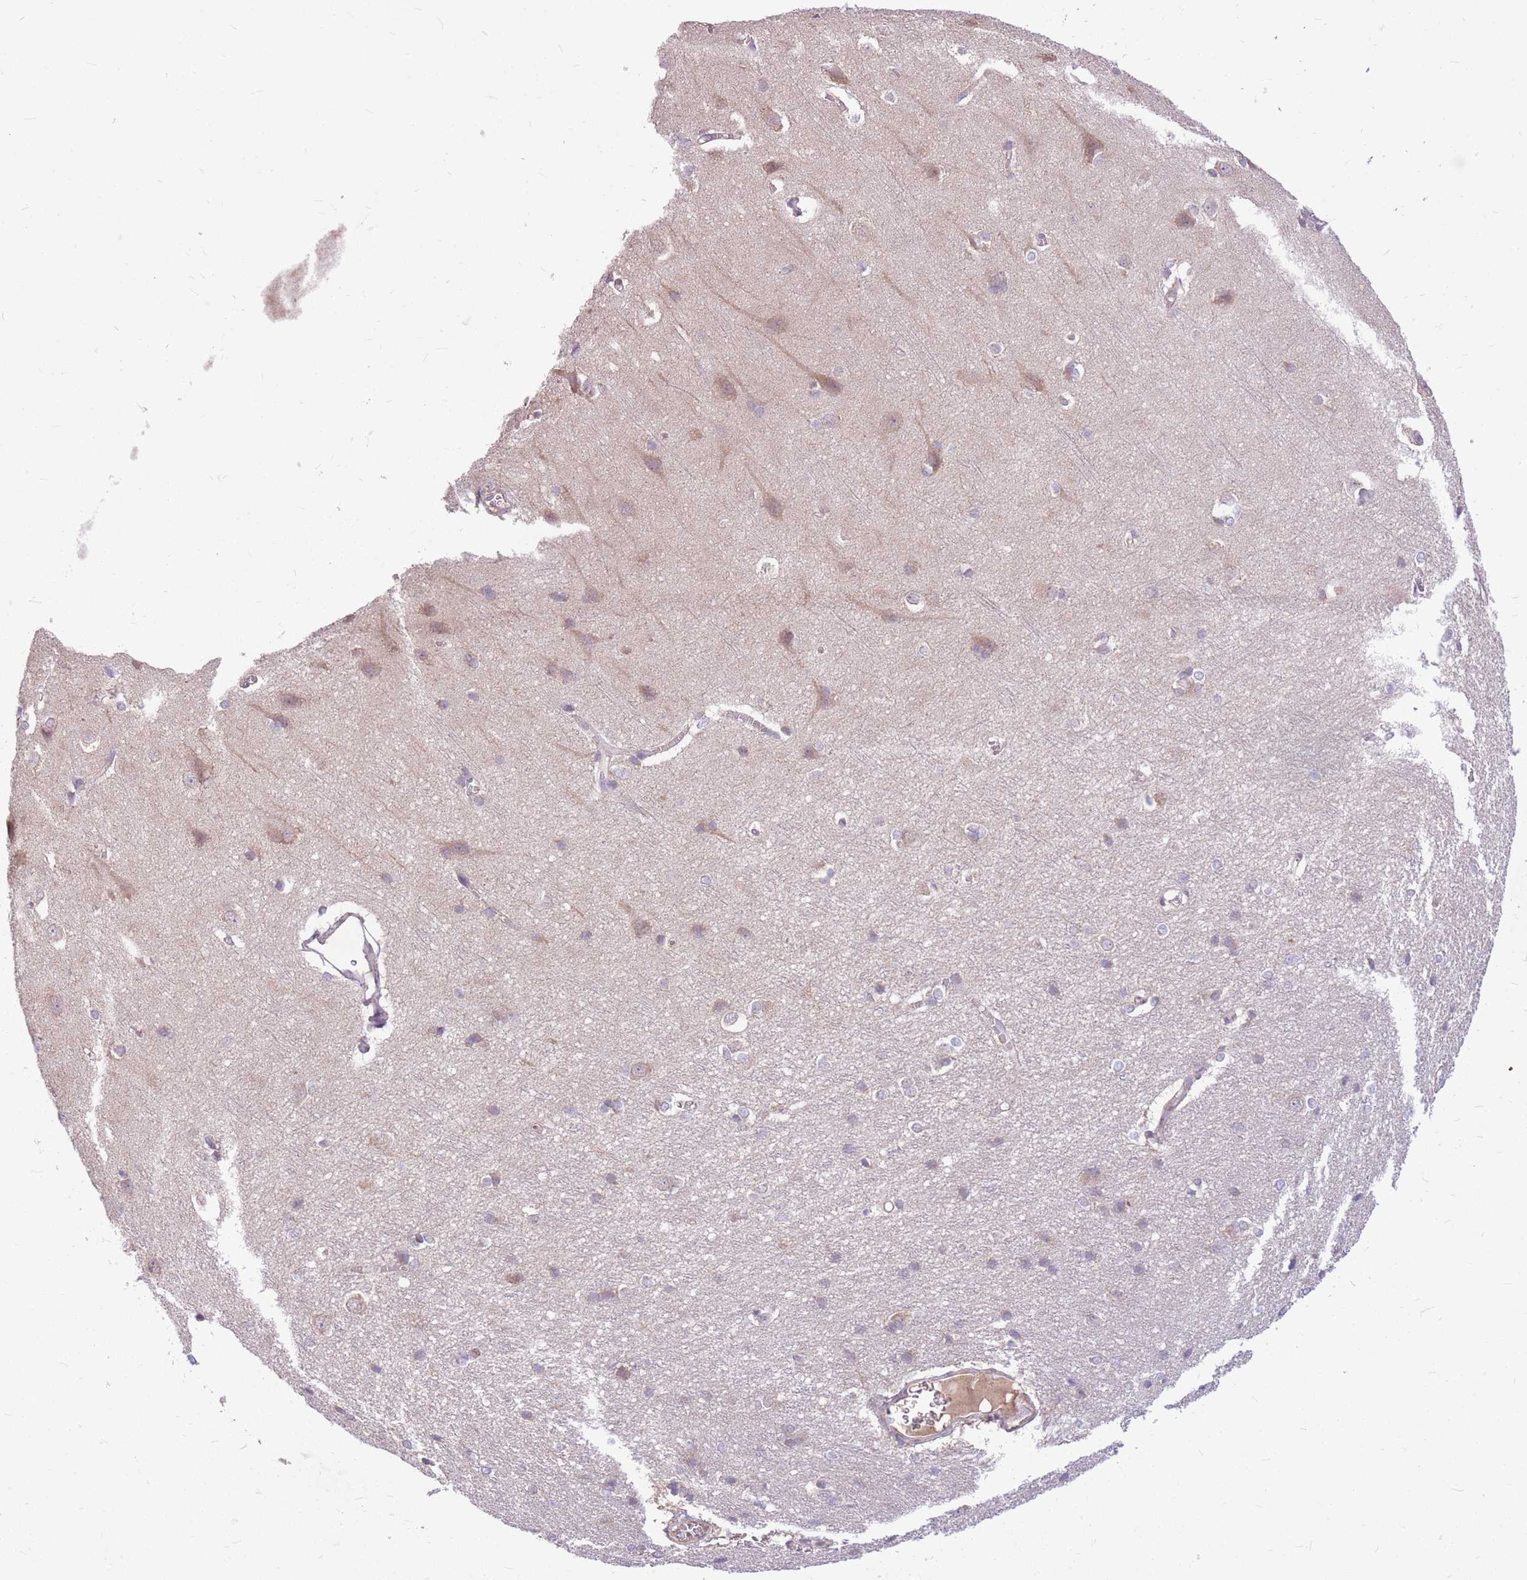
{"staining": {"intensity": "negative", "quantity": "none", "location": "none"}, "tissue": "cerebral cortex", "cell_type": "Endothelial cells", "image_type": "normal", "snomed": [{"axis": "morphology", "description": "Normal tissue, NOS"}, {"axis": "topography", "description": "Cerebral cortex"}], "caption": "Cerebral cortex was stained to show a protein in brown. There is no significant positivity in endothelial cells.", "gene": "GMNN", "patient": {"sex": "male", "age": 37}}